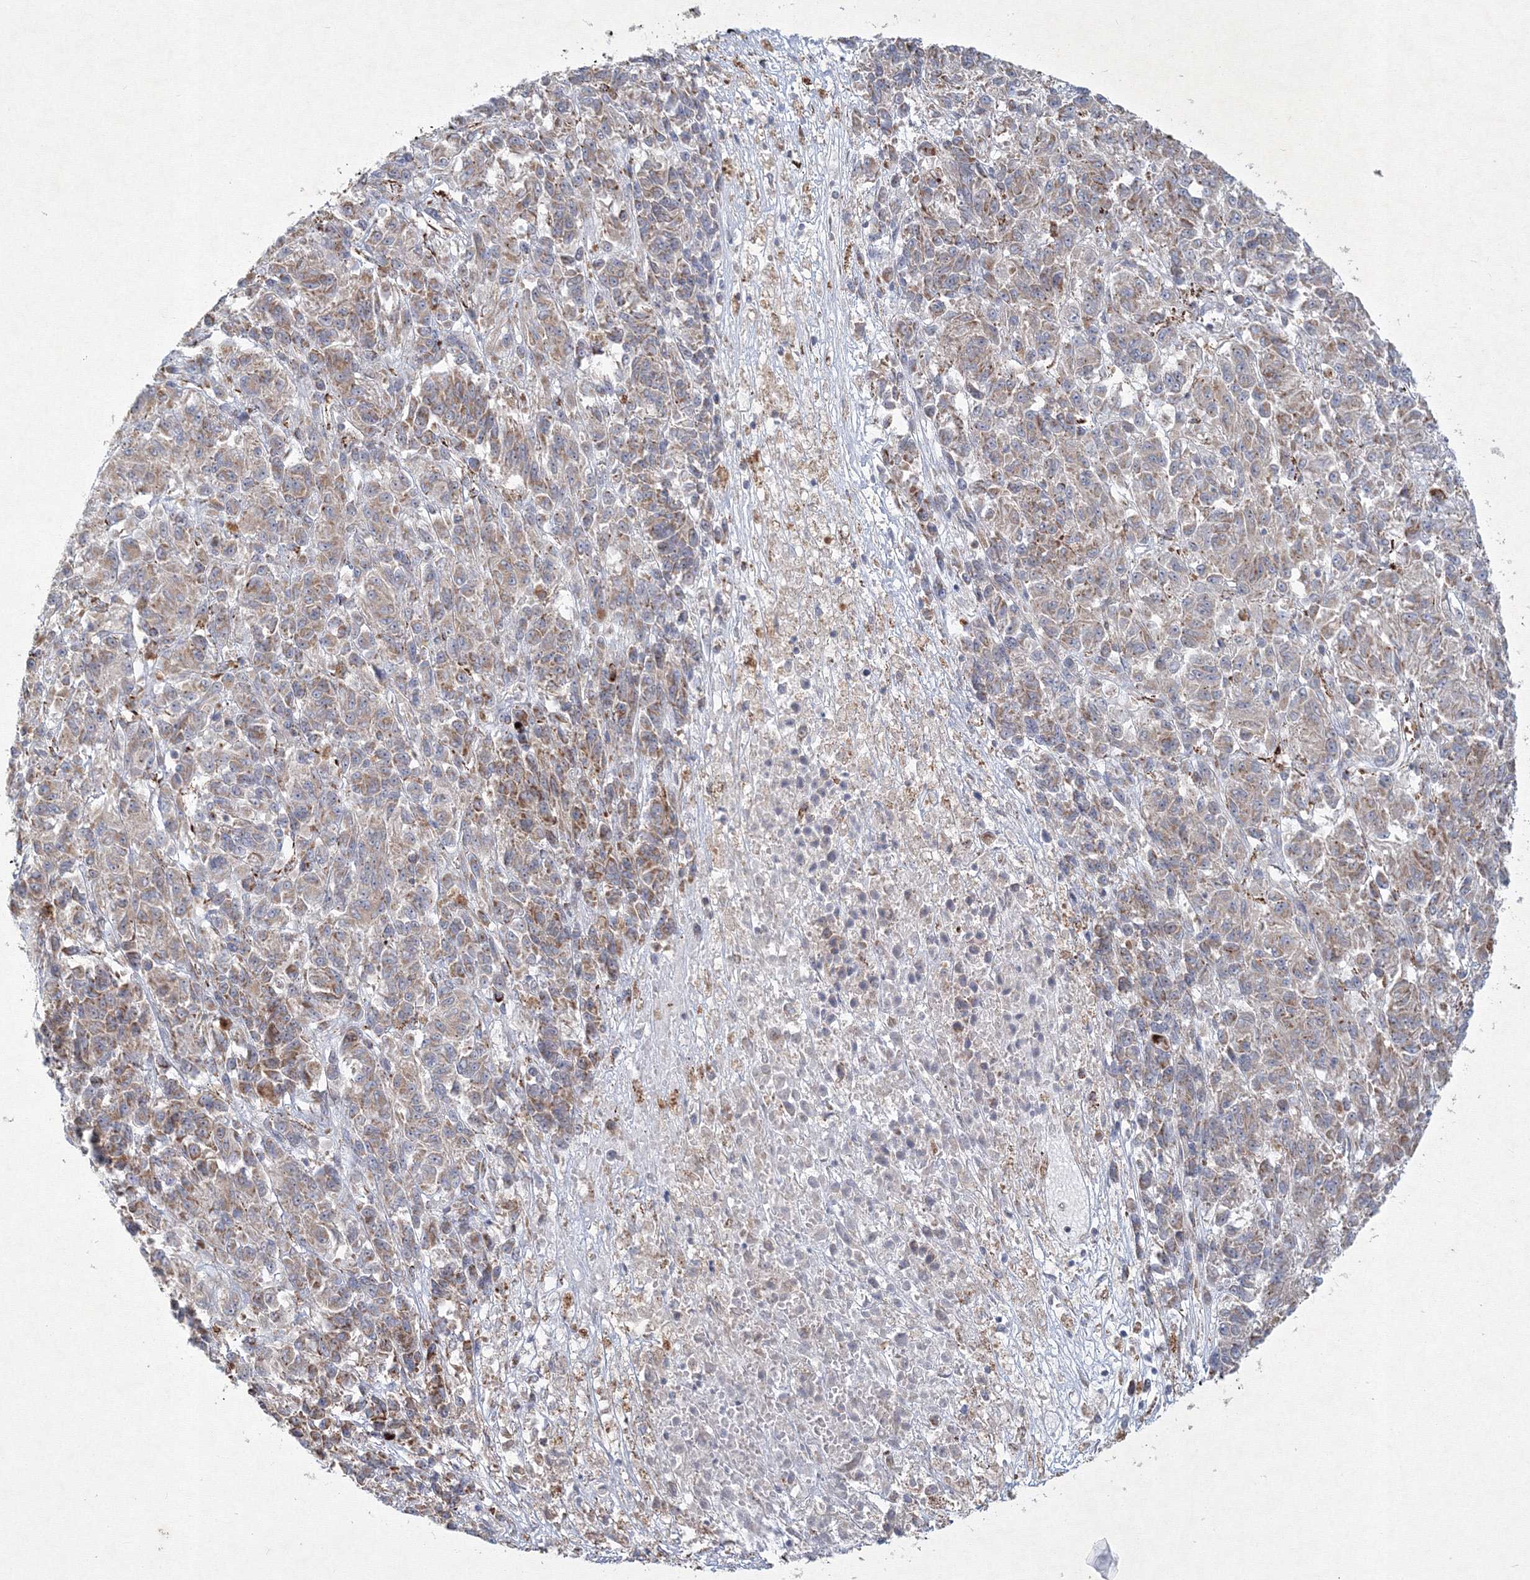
{"staining": {"intensity": "moderate", "quantity": "<25%", "location": "cytoplasmic/membranous"}, "tissue": "melanoma", "cell_type": "Tumor cells", "image_type": "cancer", "snomed": [{"axis": "morphology", "description": "Malignant melanoma, Metastatic site"}, {"axis": "topography", "description": "Lung"}], "caption": "Malignant melanoma (metastatic site) tissue demonstrates moderate cytoplasmic/membranous positivity in about <25% of tumor cells, visualized by immunohistochemistry. The staining is performed using DAB brown chromogen to label protein expression. The nuclei are counter-stained blue using hematoxylin.", "gene": "WDR49", "patient": {"sex": "male", "age": 64}}